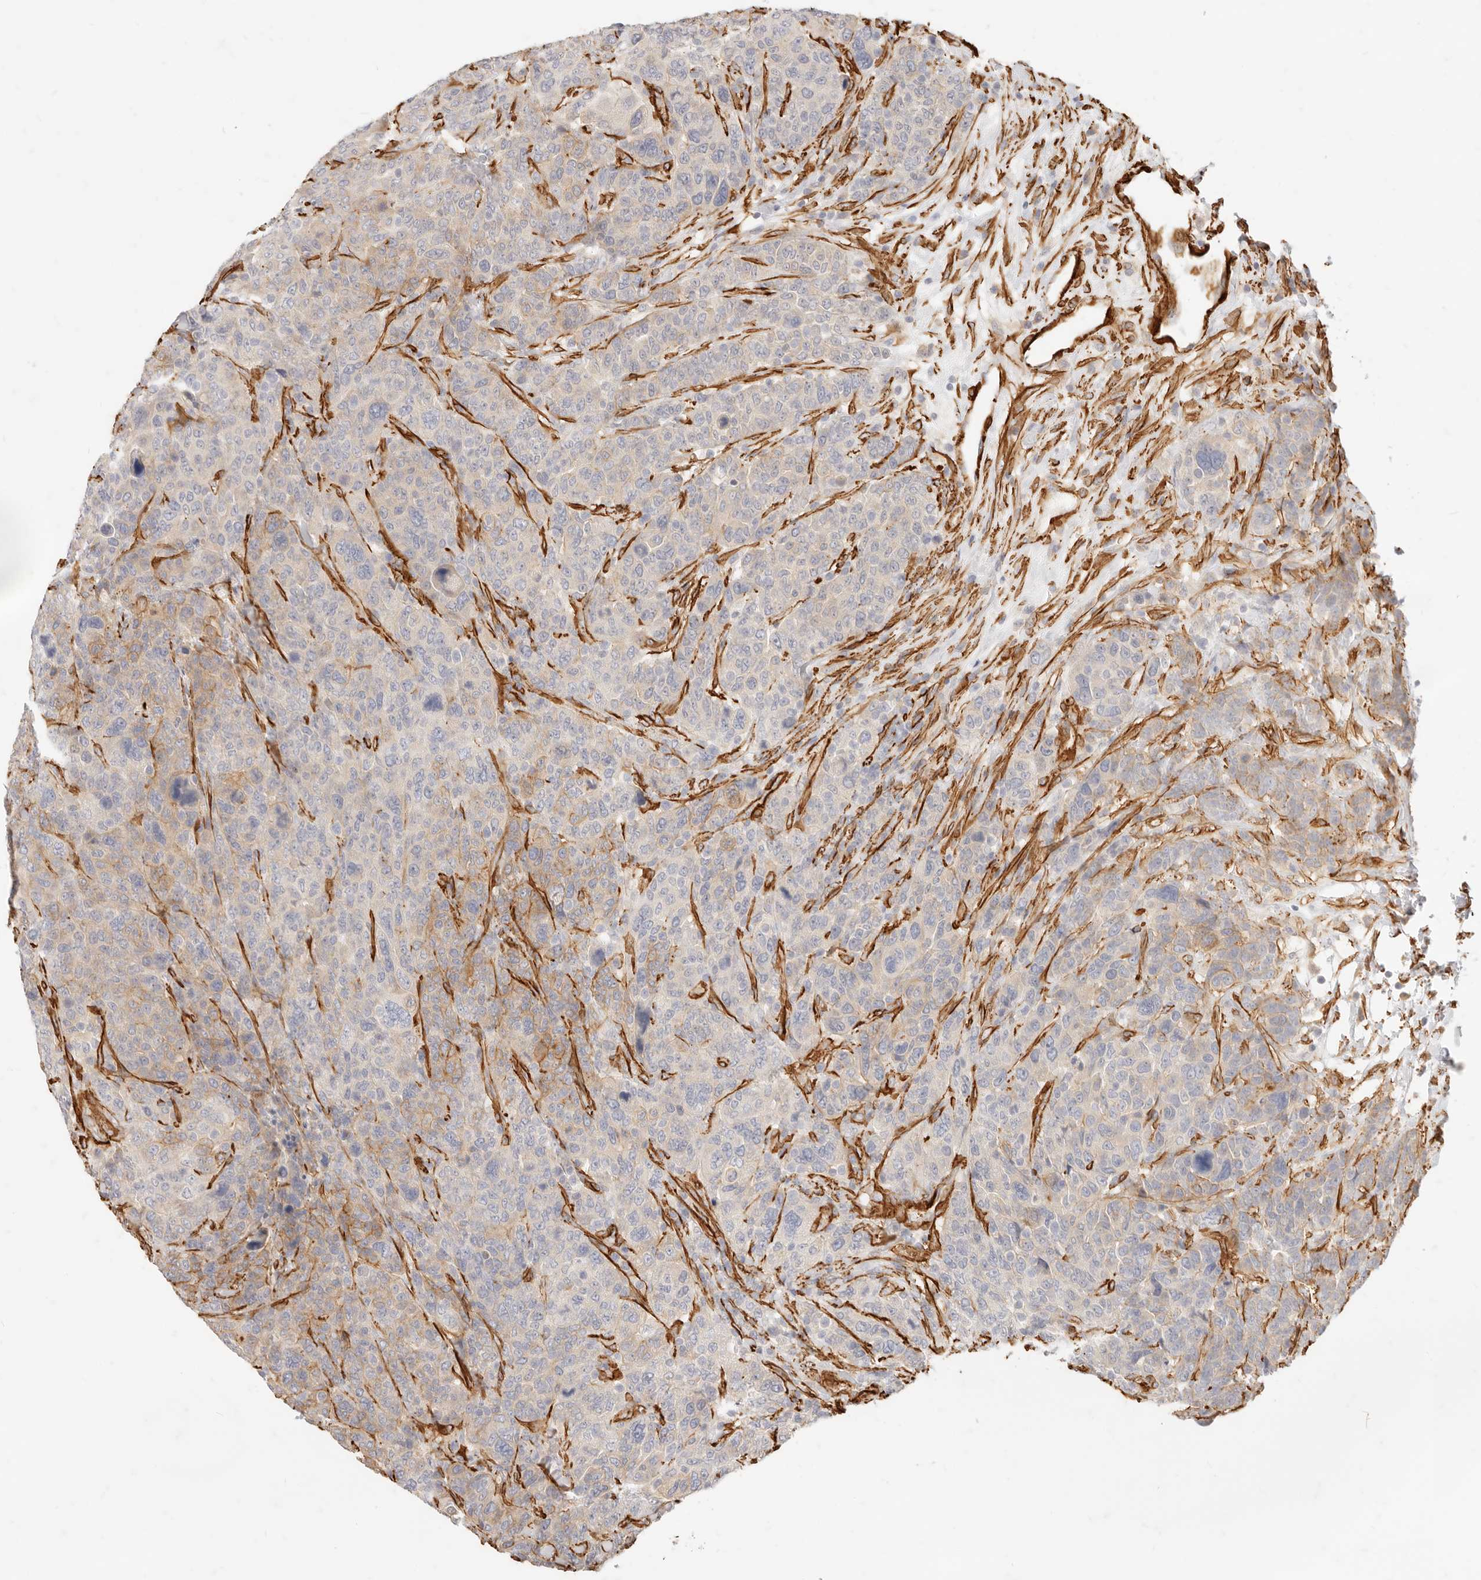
{"staining": {"intensity": "weak", "quantity": "25%-75%", "location": "cytoplasmic/membranous"}, "tissue": "breast cancer", "cell_type": "Tumor cells", "image_type": "cancer", "snomed": [{"axis": "morphology", "description": "Duct carcinoma"}, {"axis": "topography", "description": "Breast"}], "caption": "High-power microscopy captured an IHC image of intraductal carcinoma (breast), revealing weak cytoplasmic/membranous expression in approximately 25%-75% of tumor cells. (brown staining indicates protein expression, while blue staining denotes nuclei).", "gene": "TMTC2", "patient": {"sex": "female", "age": 37}}